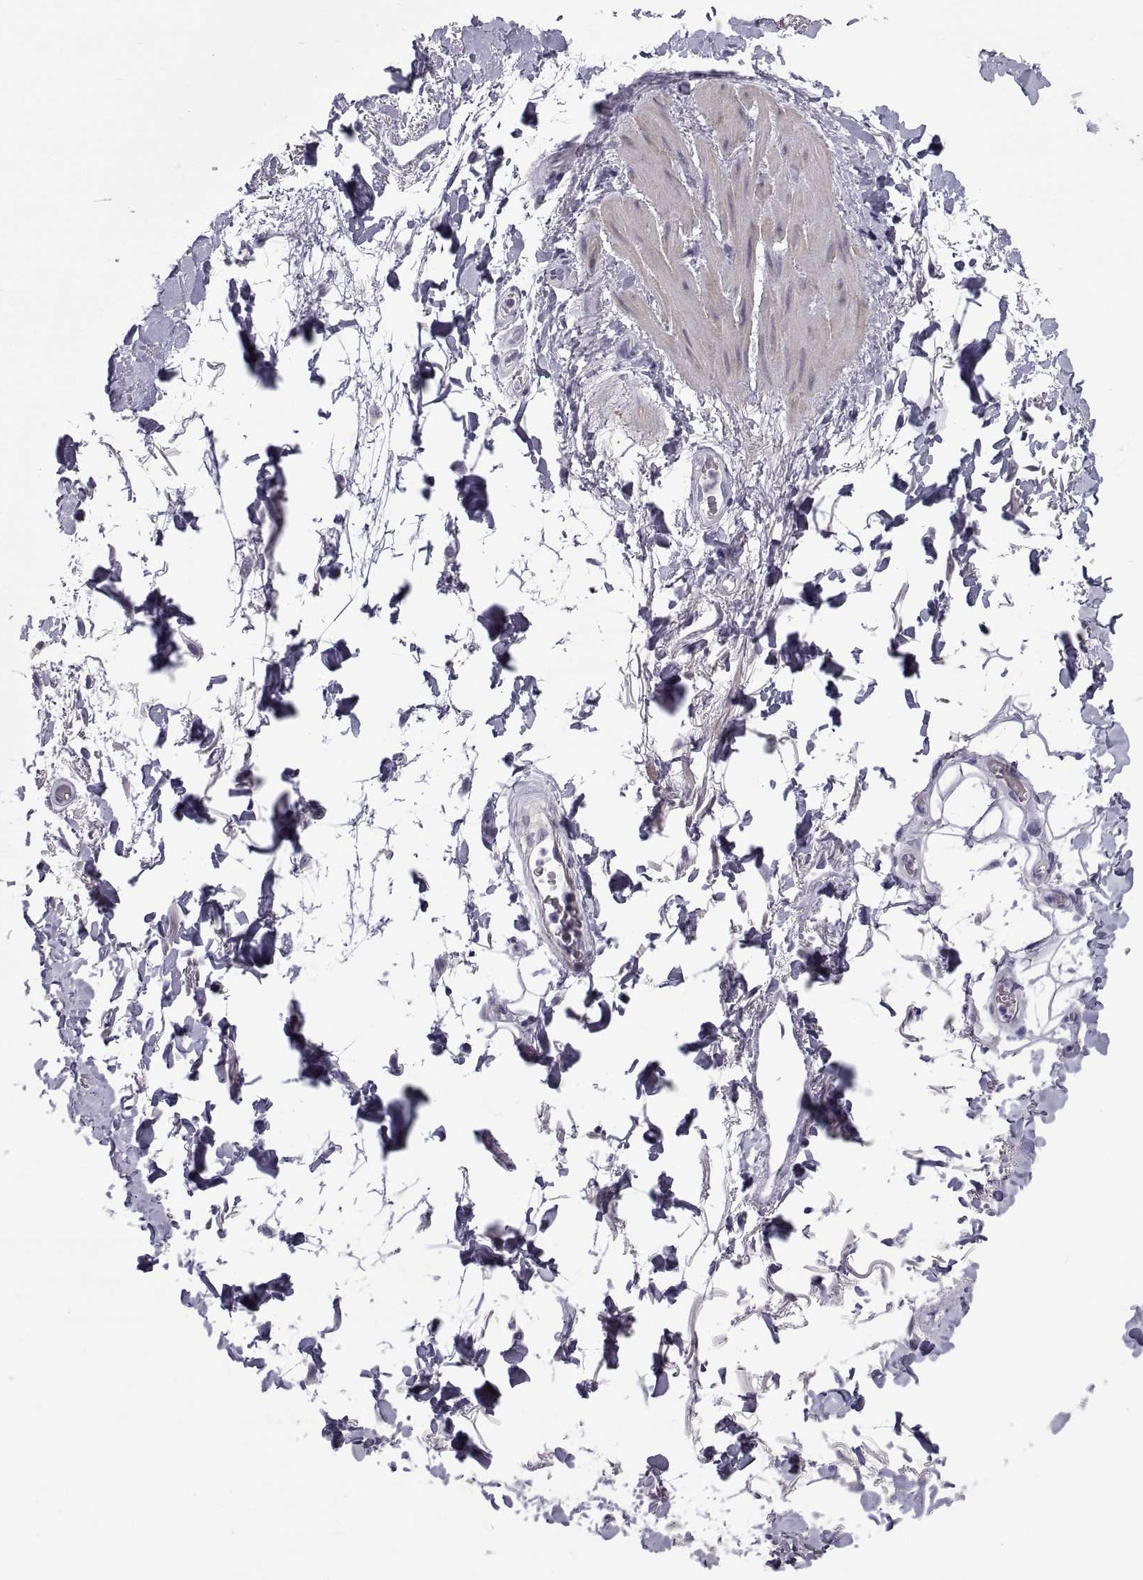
{"staining": {"intensity": "negative", "quantity": "none", "location": "none"}, "tissue": "adipose tissue", "cell_type": "Adipocytes", "image_type": "normal", "snomed": [{"axis": "morphology", "description": "Normal tissue, NOS"}, {"axis": "topography", "description": "Anal"}, {"axis": "topography", "description": "Peripheral nerve tissue"}], "caption": "The immunohistochemistry (IHC) histopathology image has no significant staining in adipocytes of adipose tissue.", "gene": "MAGEB1", "patient": {"sex": "male", "age": 53}}